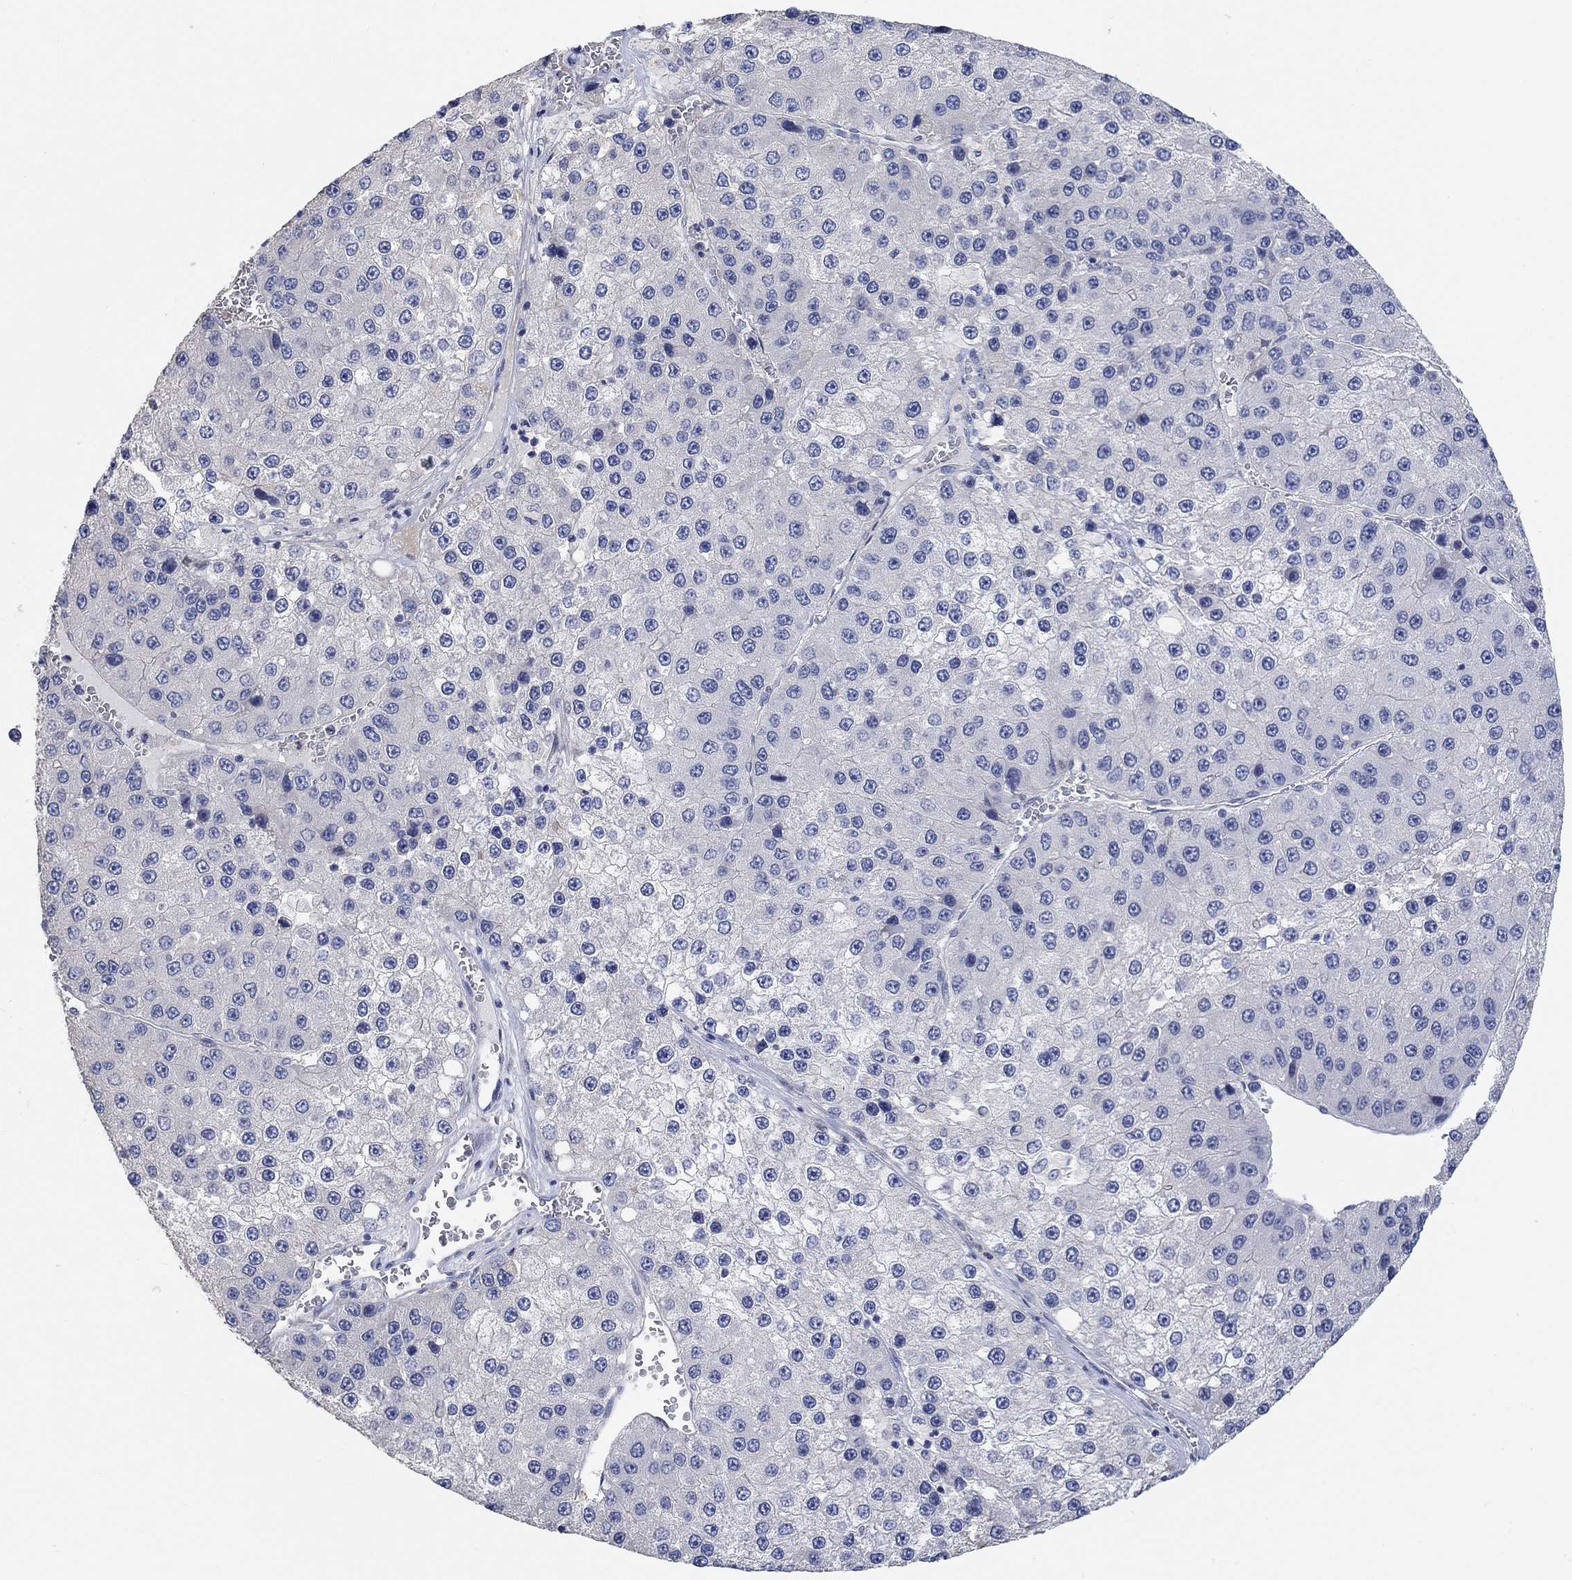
{"staining": {"intensity": "negative", "quantity": "none", "location": "none"}, "tissue": "liver cancer", "cell_type": "Tumor cells", "image_type": "cancer", "snomed": [{"axis": "morphology", "description": "Carcinoma, Hepatocellular, NOS"}, {"axis": "topography", "description": "Liver"}], "caption": "An immunohistochemistry histopathology image of liver hepatocellular carcinoma is shown. There is no staining in tumor cells of liver hepatocellular carcinoma.", "gene": "NLRP14", "patient": {"sex": "female", "age": 73}}